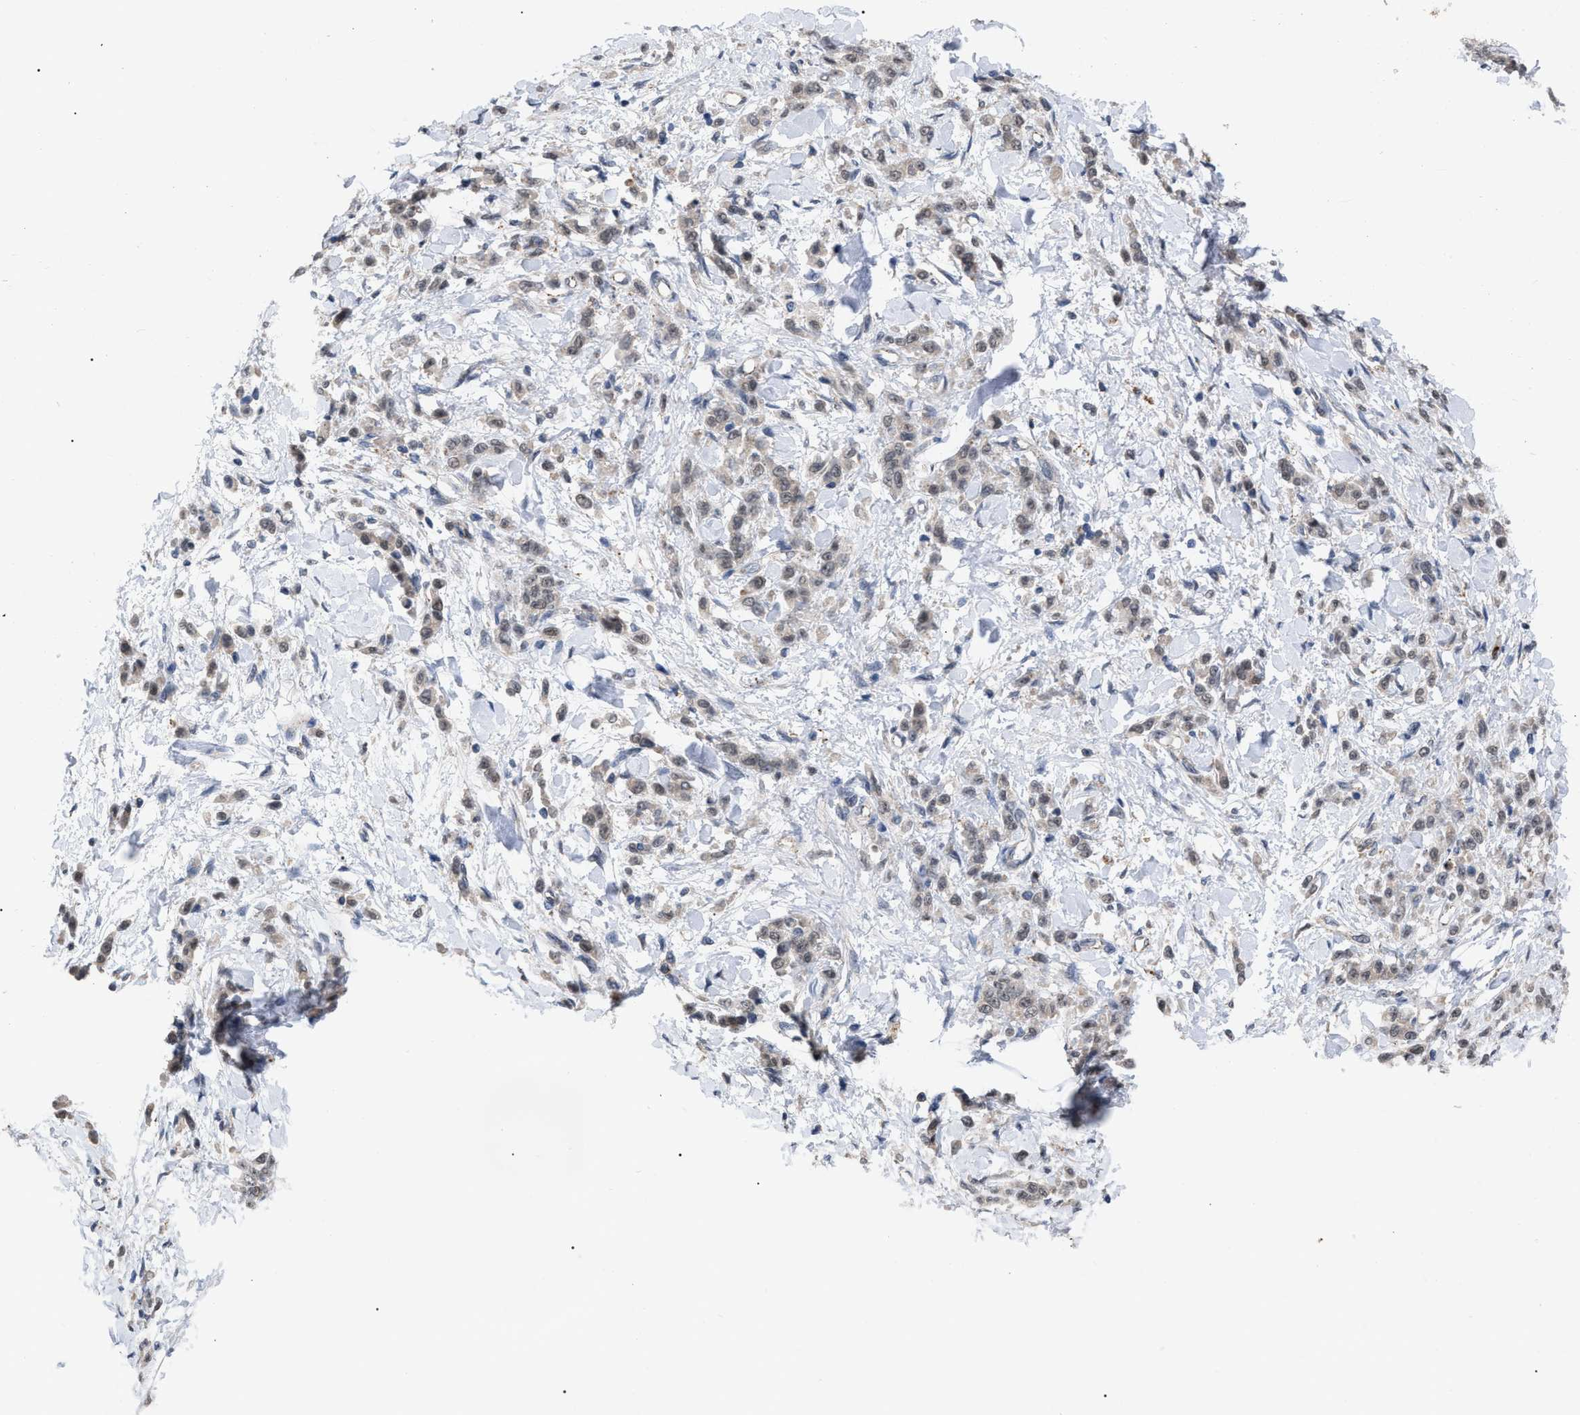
{"staining": {"intensity": "weak", "quantity": ">75%", "location": "nuclear"}, "tissue": "stomach cancer", "cell_type": "Tumor cells", "image_type": "cancer", "snomed": [{"axis": "morphology", "description": "Normal tissue, NOS"}, {"axis": "morphology", "description": "Adenocarcinoma, NOS"}, {"axis": "topography", "description": "Stomach"}], "caption": "Approximately >75% of tumor cells in stomach cancer demonstrate weak nuclear protein staining as visualized by brown immunohistochemical staining.", "gene": "UPF1", "patient": {"sex": "male", "age": 82}}